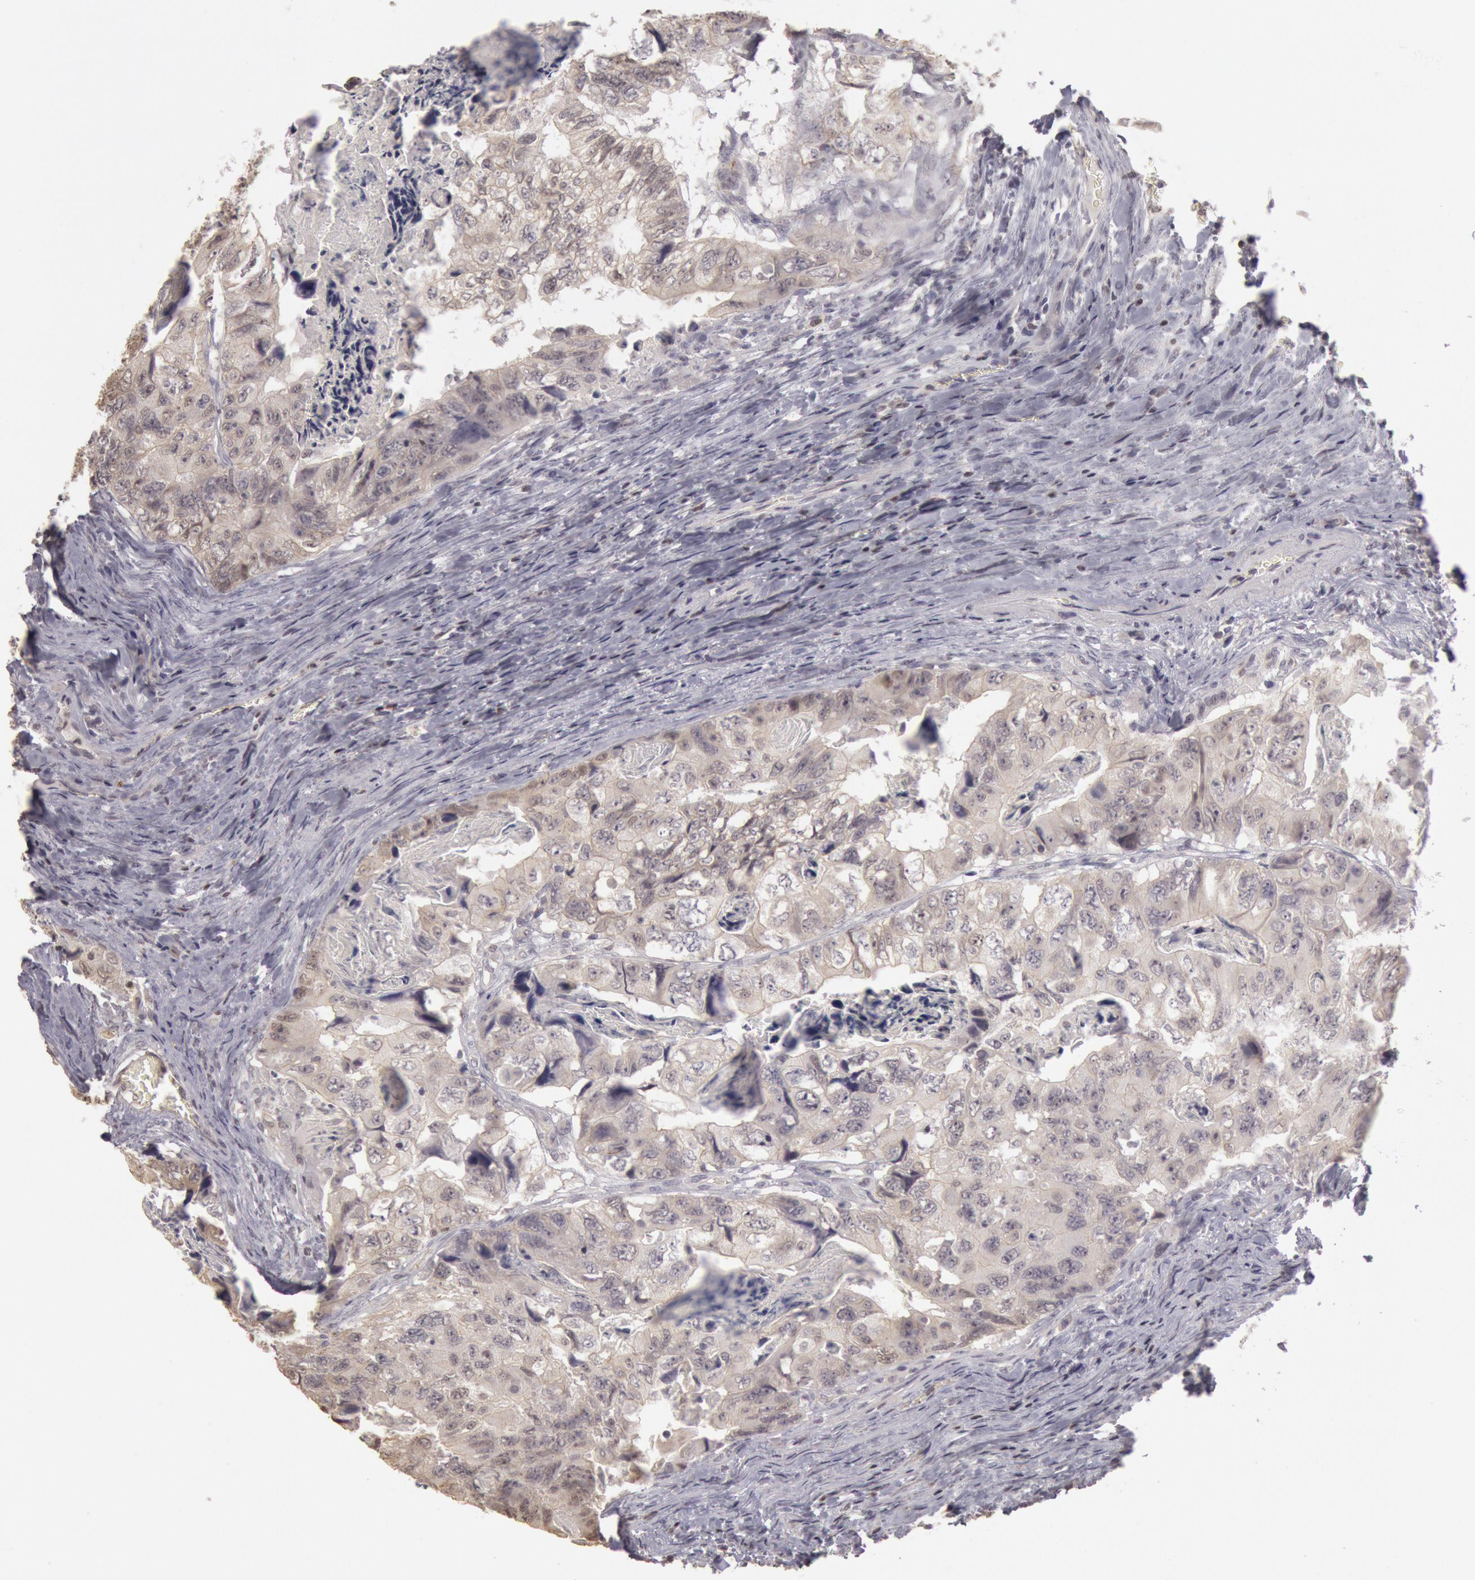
{"staining": {"intensity": "negative", "quantity": "none", "location": "none"}, "tissue": "colorectal cancer", "cell_type": "Tumor cells", "image_type": "cancer", "snomed": [{"axis": "morphology", "description": "Adenocarcinoma, NOS"}, {"axis": "topography", "description": "Rectum"}], "caption": "Colorectal cancer stained for a protein using immunohistochemistry (IHC) demonstrates no expression tumor cells.", "gene": "RIMBP3C", "patient": {"sex": "female", "age": 82}}